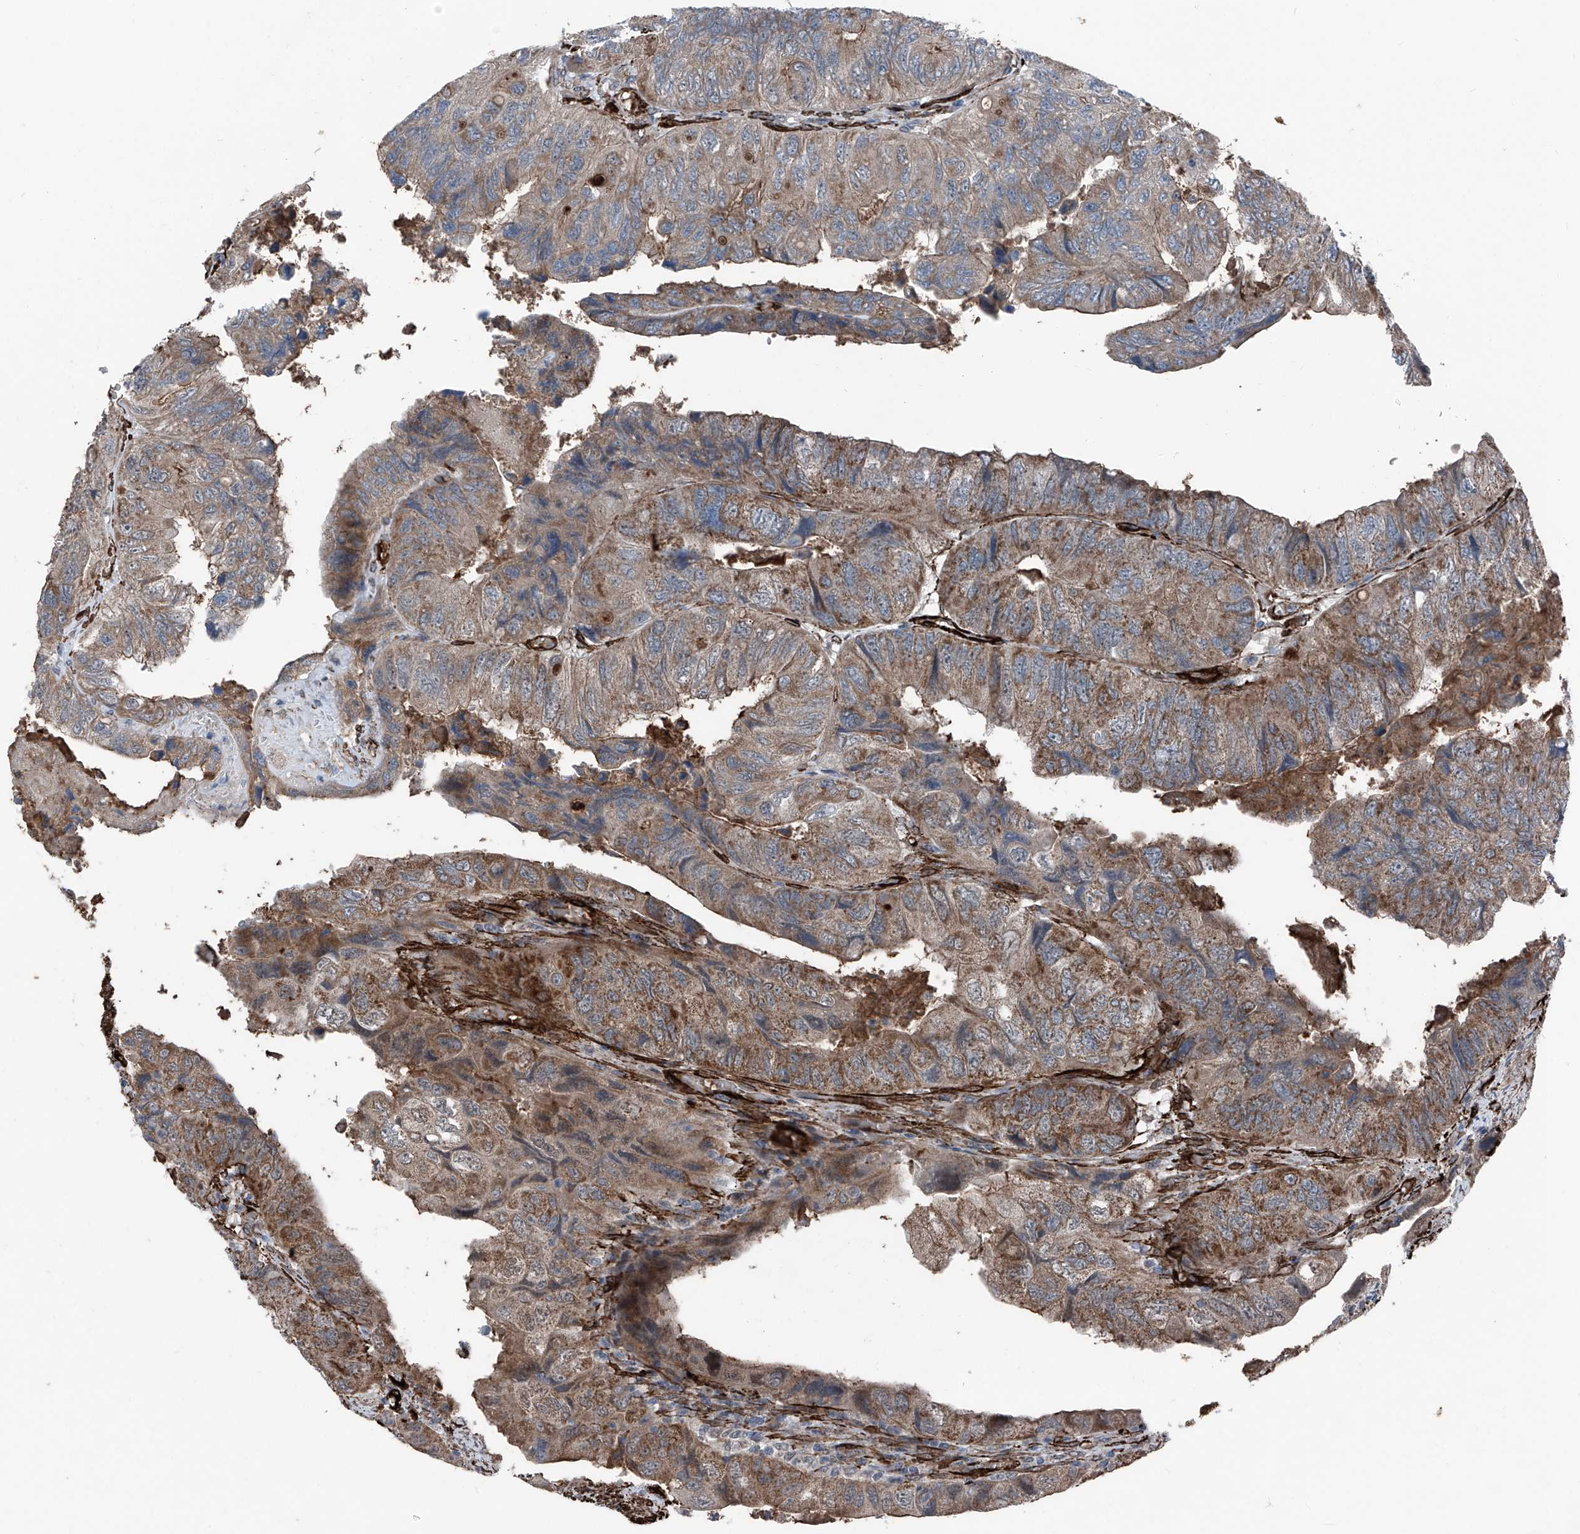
{"staining": {"intensity": "moderate", "quantity": "25%-75%", "location": "cytoplasmic/membranous"}, "tissue": "colorectal cancer", "cell_type": "Tumor cells", "image_type": "cancer", "snomed": [{"axis": "morphology", "description": "Adenocarcinoma, NOS"}, {"axis": "topography", "description": "Rectum"}], "caption": "Tumor cells reveal medium levels of moderate cytoplasmic/membranous expression in about 25%-75% of cells in colorectal adenocarcinoma.", "gene": "COA7", "patient": {"sex": "male", "age": 63}}